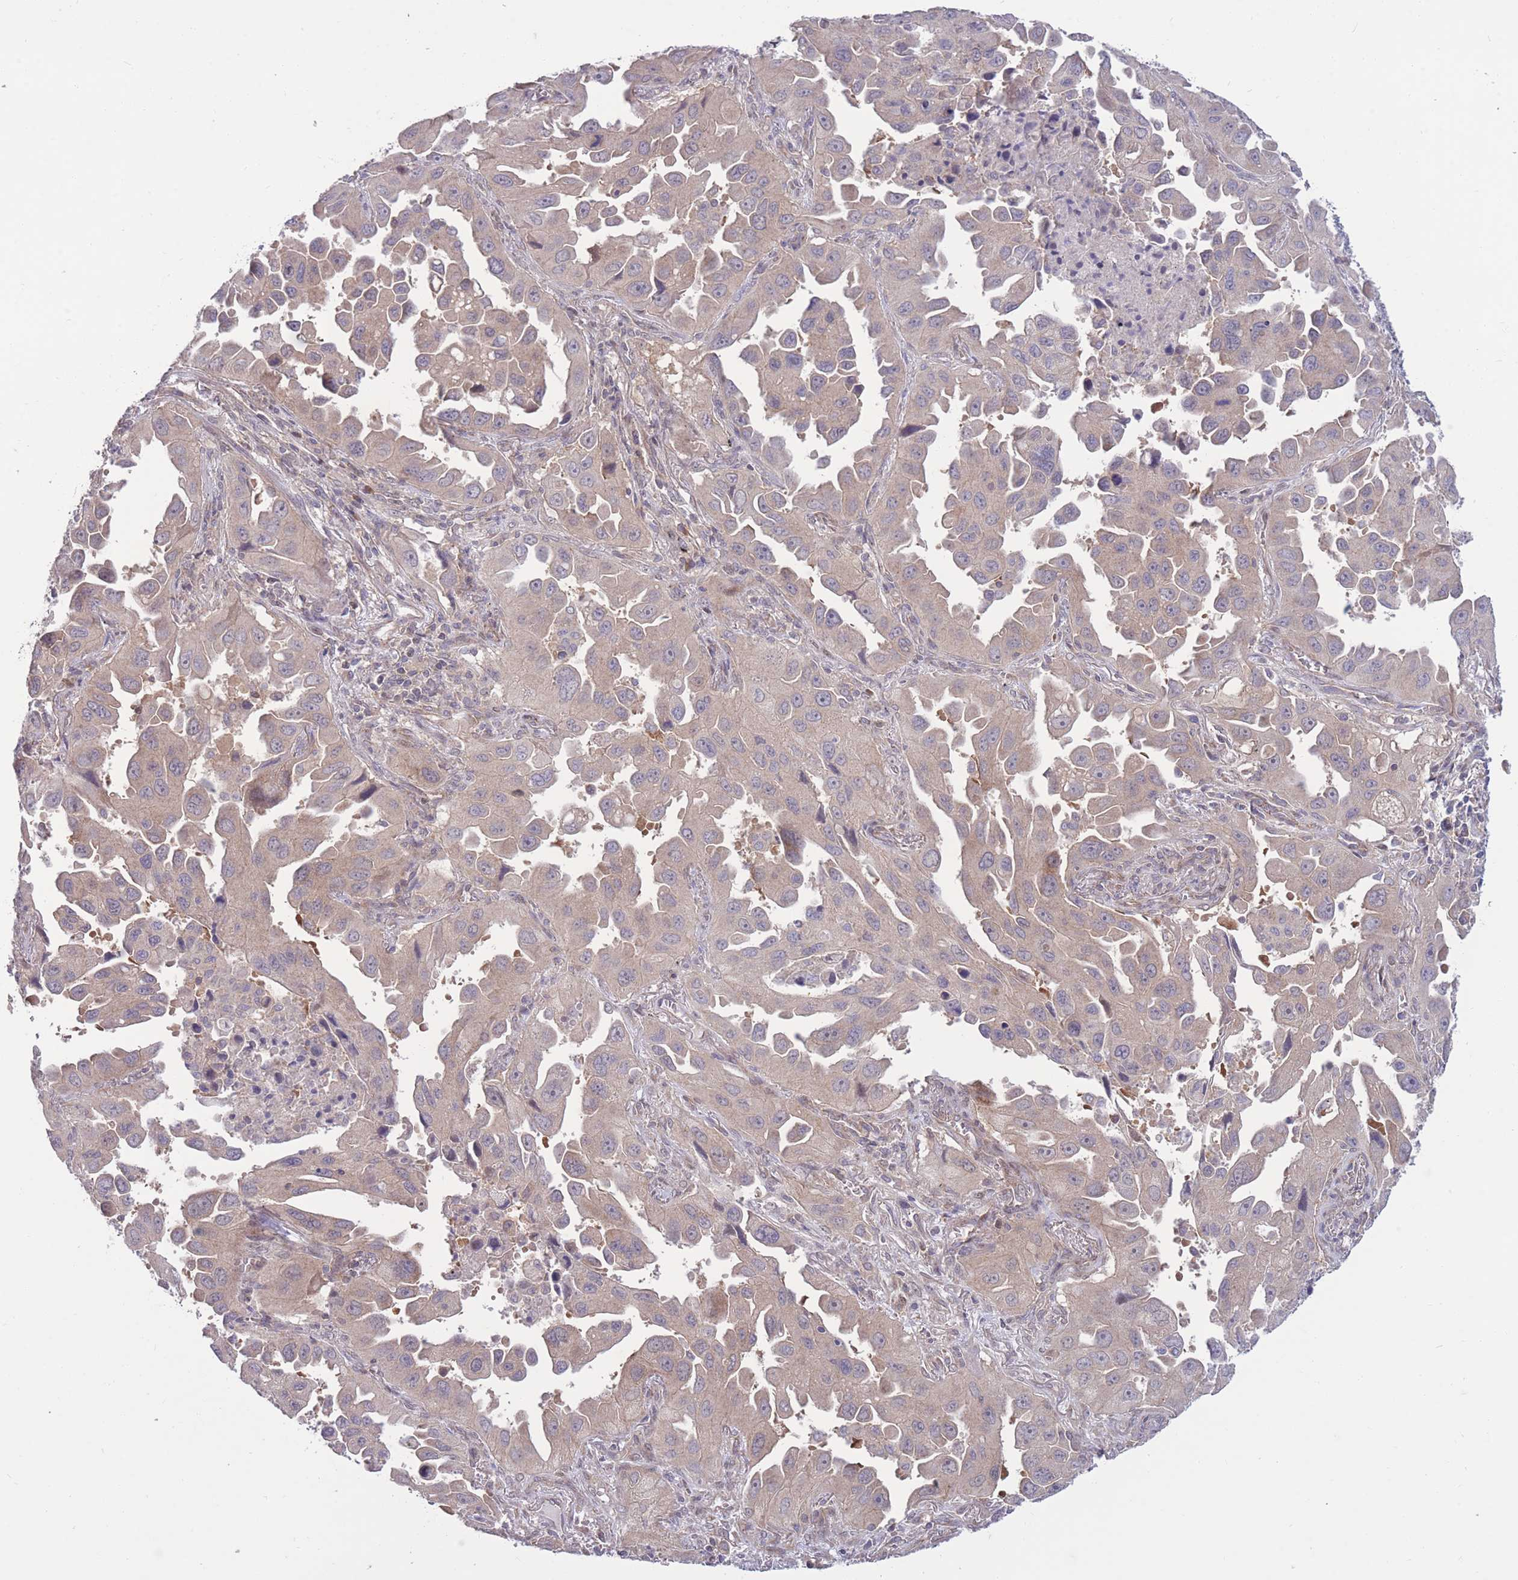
{"staining": {"intensity": "weak", "quantity": "25%-75%", "location": "cytoplasmic/membranous"}, "tissue": "lung cancer", "cell_type": "Tumor cells", "image_type": "cancer", "snomed": [{"axis": "morphology", "description": "Adenocarcinoma, NOS"}, {"axis": "topography", "description": "Lung"}], "caption": "Adenocarcinoma (lung) stained for a protein (brown) exhibits weak cytoplasmic/membranous positive staining in approximately 25%-75% of tumor cells.", "gene": "RIC8A", "patient": {"sex": "male", "age": 66}}